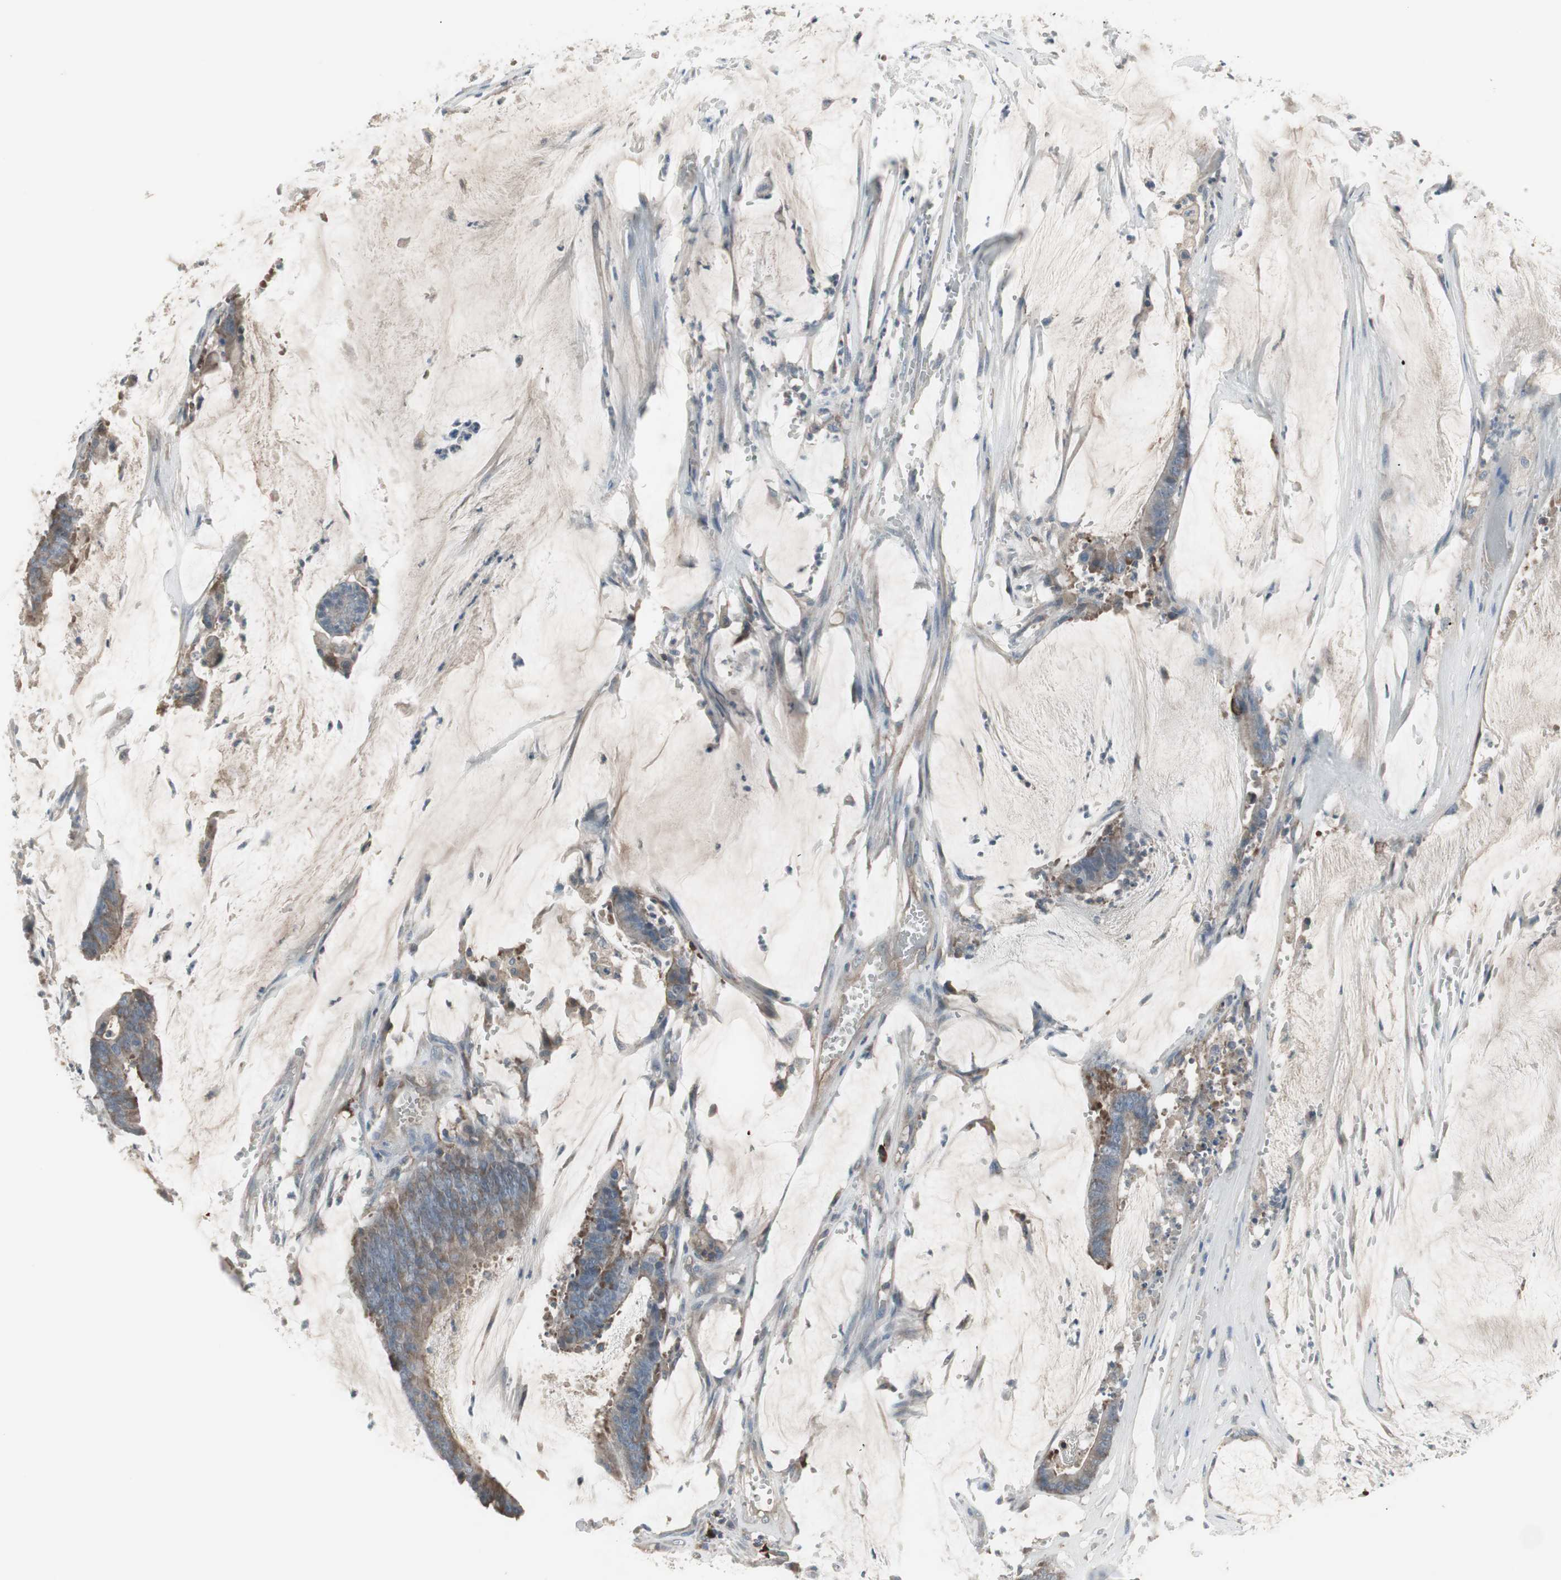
{"staining": {"intensity": "weak", "quantity": "25%-75%", "location": "cytoplasmic/membranous"}, "tissue": "colorectal cancer", "cell_type": "Tumor cells", "image_type": "cancer", "snomed": [{"axis": "morphology", "description": "Adenocarcinoma, NOS"}, {"axis": "topography", "description": "Rectum"}], "caption": "Weak cytoplasmic/membranous expression is present in about 25%-75% of tumor cells in adenocarcinoma (colorectal). Ihc stains the protein in brown and the nuclei are stained blue.", "gene": "ZSCAN32", "patient": {"sex": "female", "age": 66}}